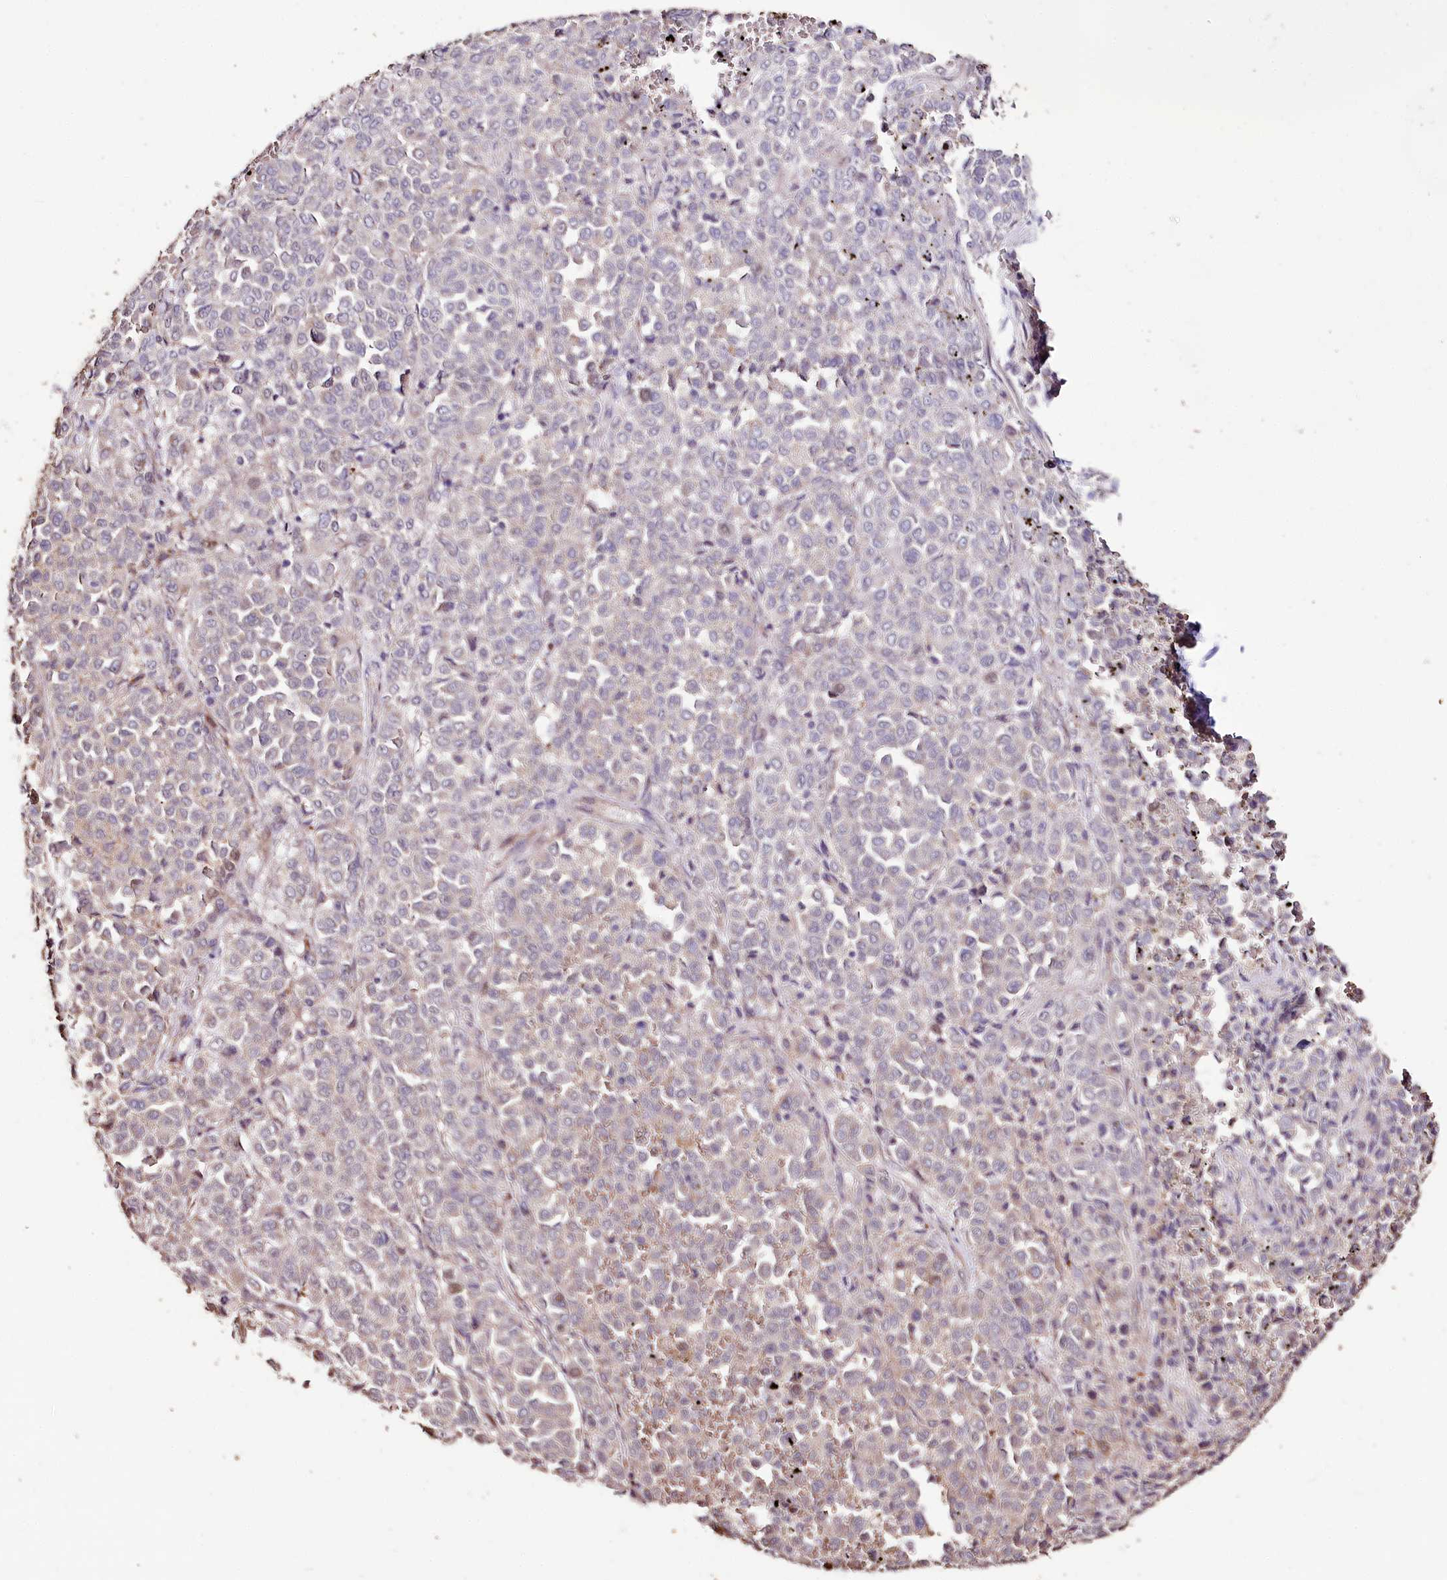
{"staining": {"intensity": "negative", "quantity": "none", "location": "none"}, "tissue": "melanoma", "cell_type": "Tumor cells", "image_type": "cancer", "snomed": [{"axis": "morphology", "description": "Malignant melanoma, Metastatic site"}, {"axis": "topography", "description": "Pancreas"}], "caption": "Melanoma was stained to show a protein in brown. There is no significant expression in tumor cells.", "gene": "CARD19", "patient": {"sex": "female", "age": 30}}